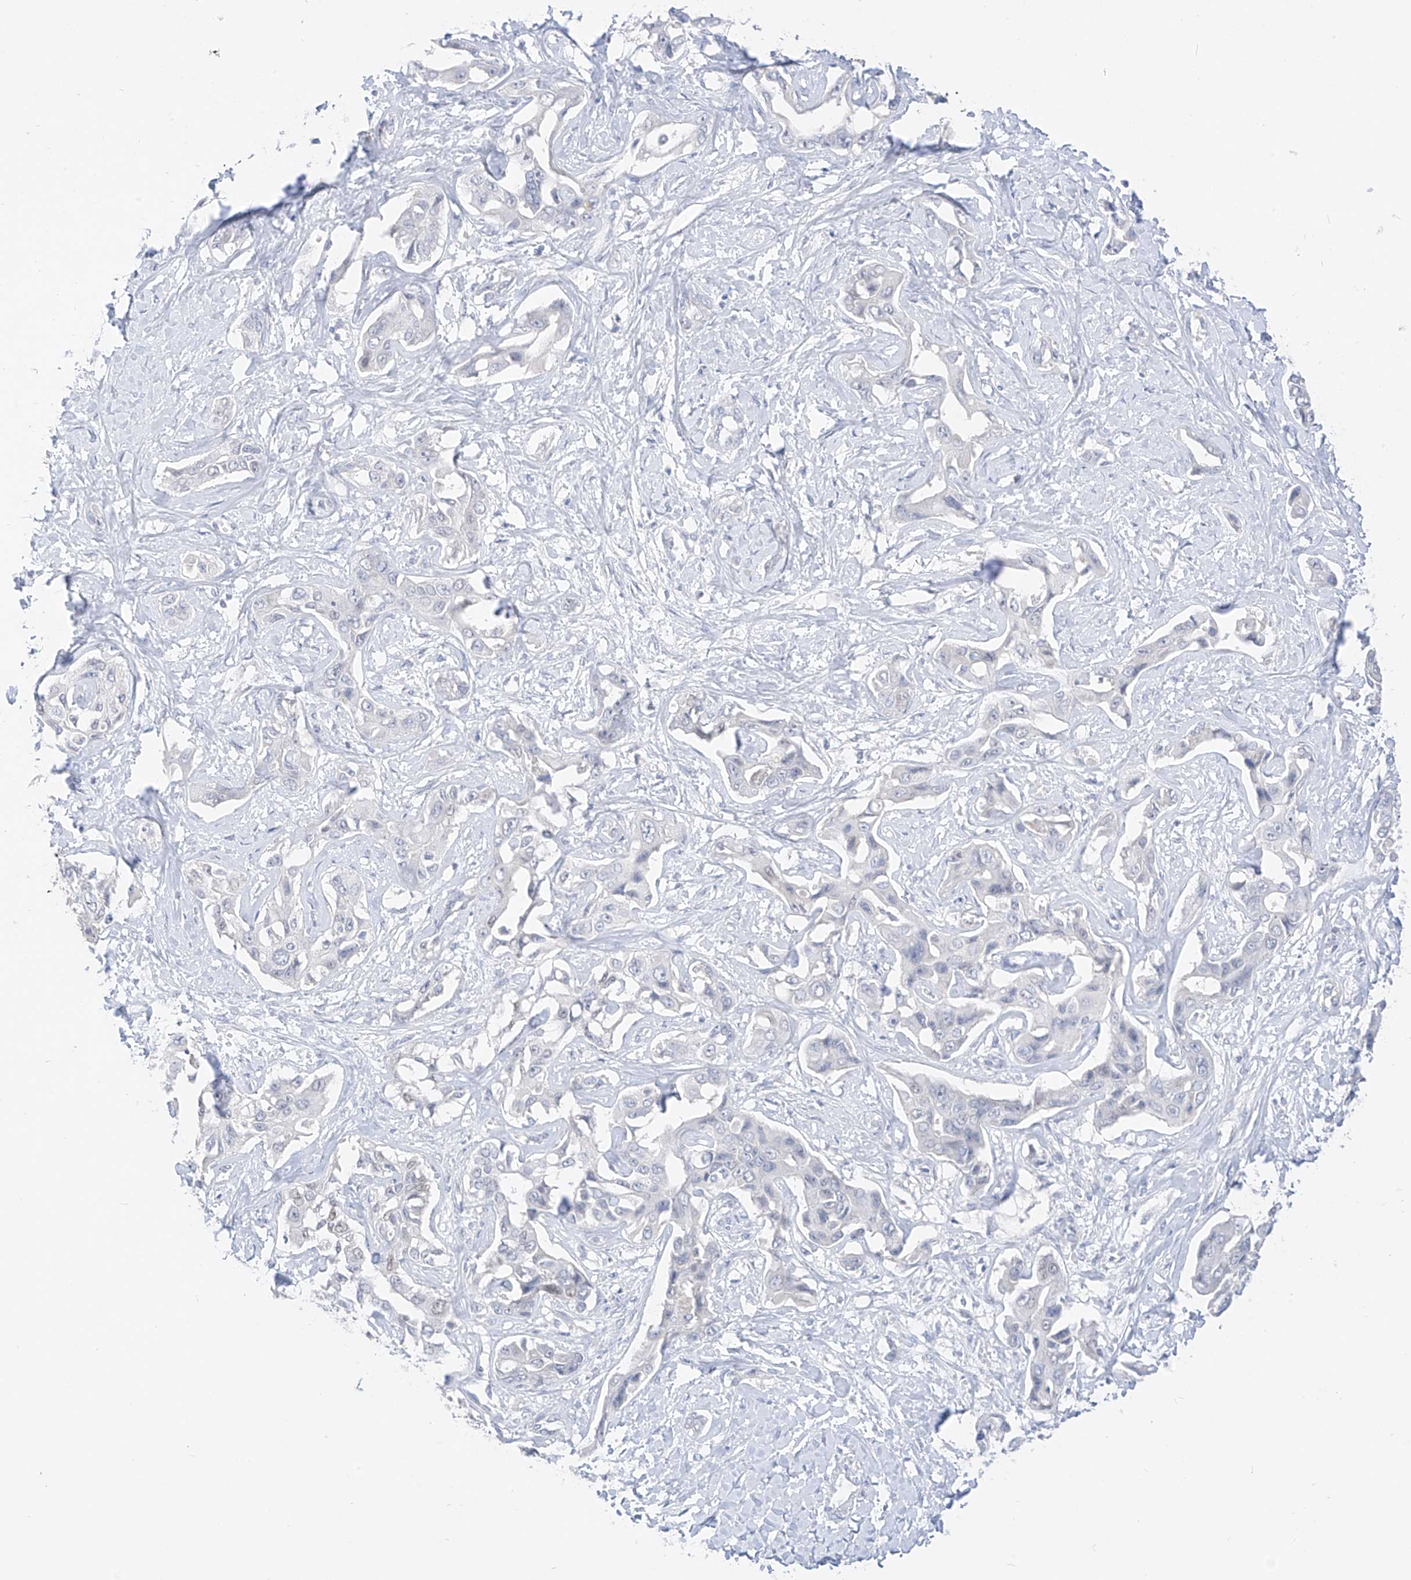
{"staining": {"intensity": "negative", "quantity": "none", "location": "none"}, "tissue": "liver cancer", "cell_type": "Tumor cells", "image_type": "cancer", "snomed": [{"axis": "morphology", "description": "Cholangiocarcinoma"}, {"axis": "topography", "description": "Liver"}], "caption": "Immunohistochemistry (IHC) image of liver cancer stained for a protein (brown), which demonstrates no expression in tumor cells.", "gene": "BARX2", "patient": {"sex": "male", "age": 59}}